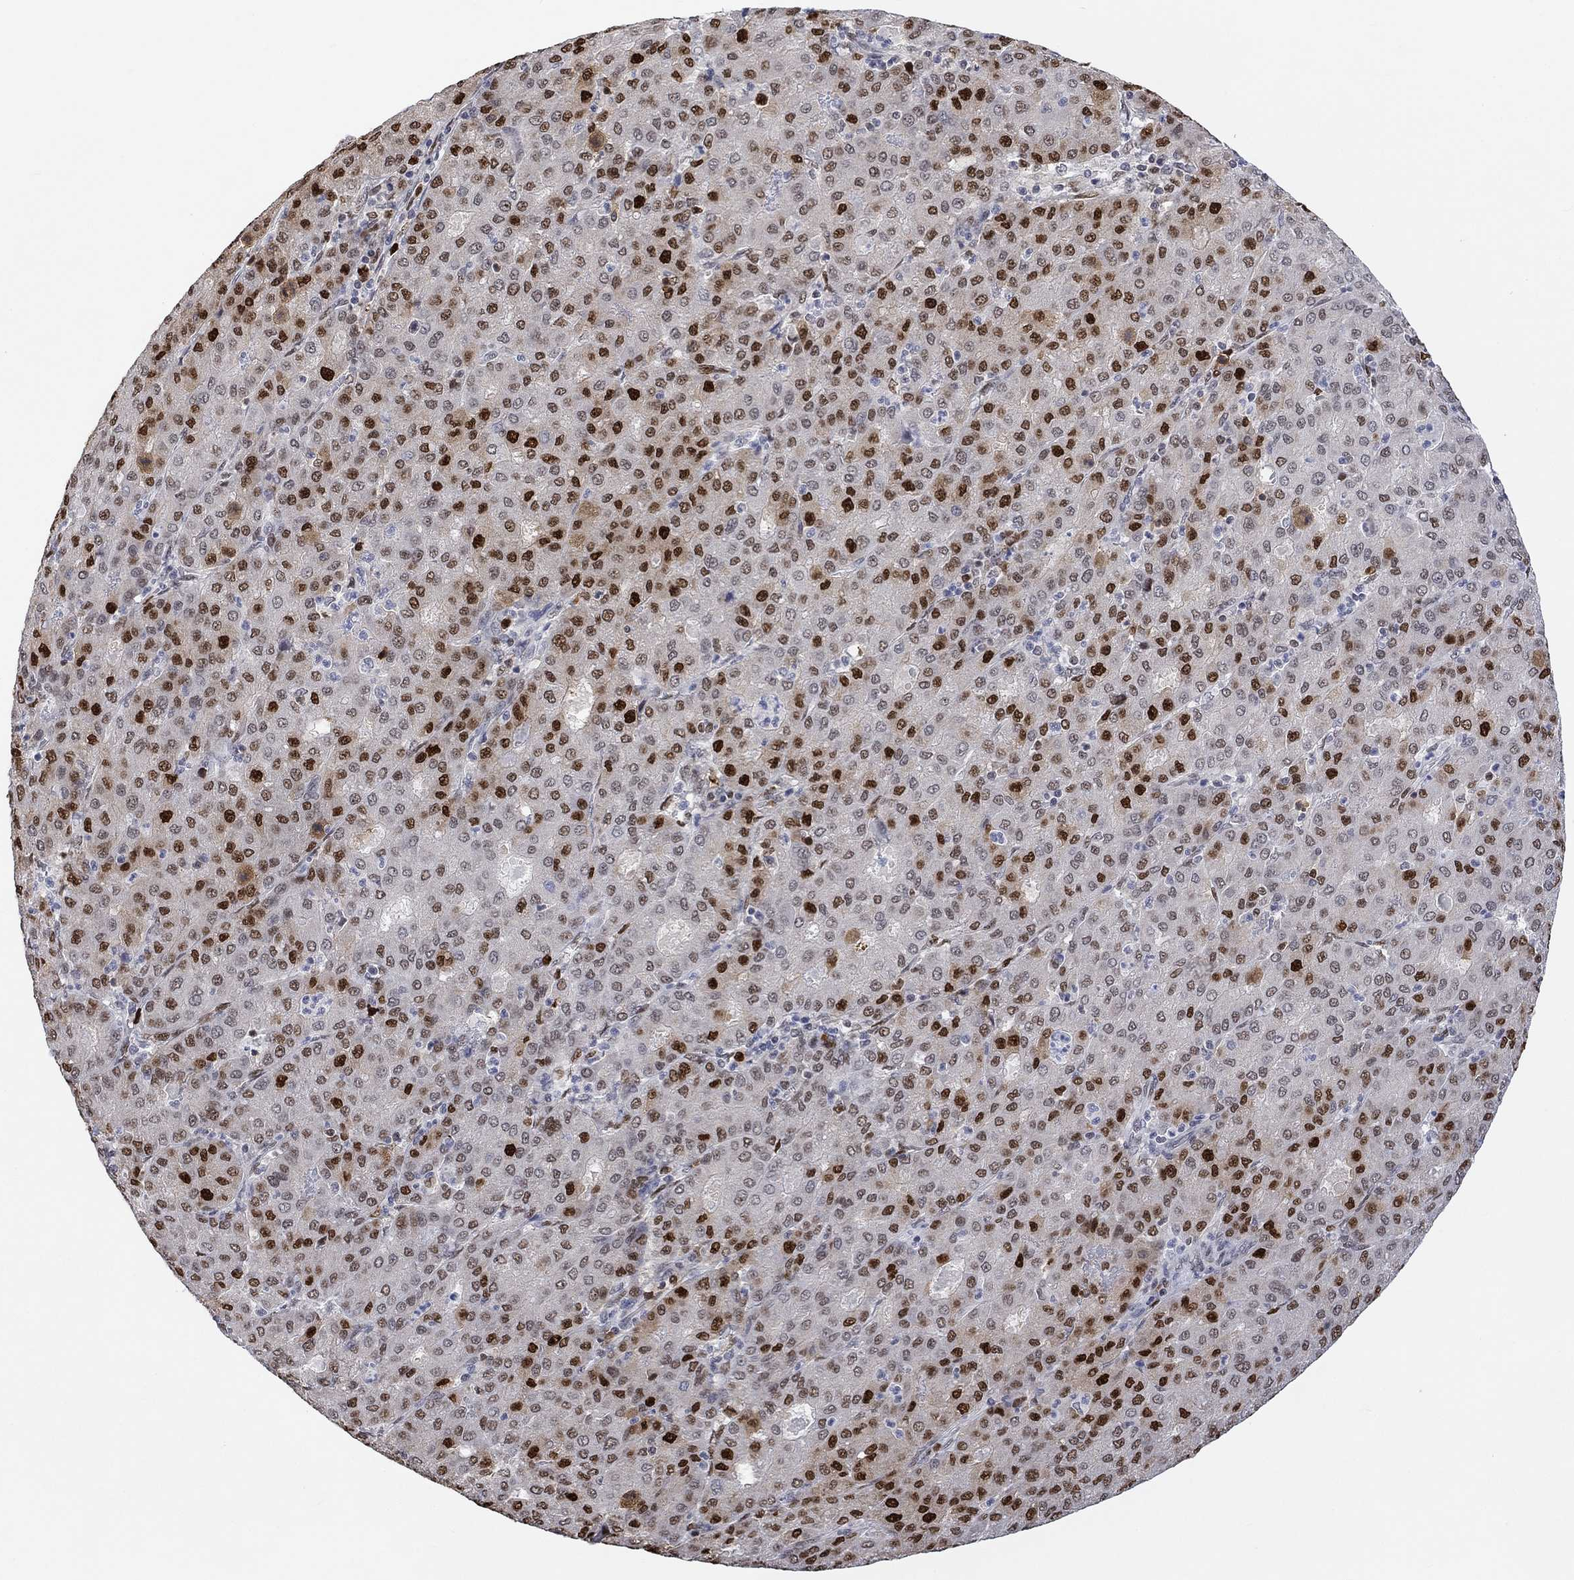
{"staining": {"intensity": "strong", "quantity": "25%-75%", "location": "nuclear"}, "tissue": "liver cancer", "cell_type": "Tumor cells", "image_type": "cancer", "snomed": [{"axis": "morphology", "description": "Carcinoma, Hepatocellular, NOS"}, {"axis": "topography", "description": "Liver"}], "caption": "Hepatocellular carcinoma (liver) tissue shows strong nuclear expression in about 25%-75% of tumor cells The staining was performed using DAB, with brown indicating positive protein expression. Nuclei are stained blue with hematoxylin.", "gene": "RAD54L2", "patient": {"sex": "male", "age": 65}}